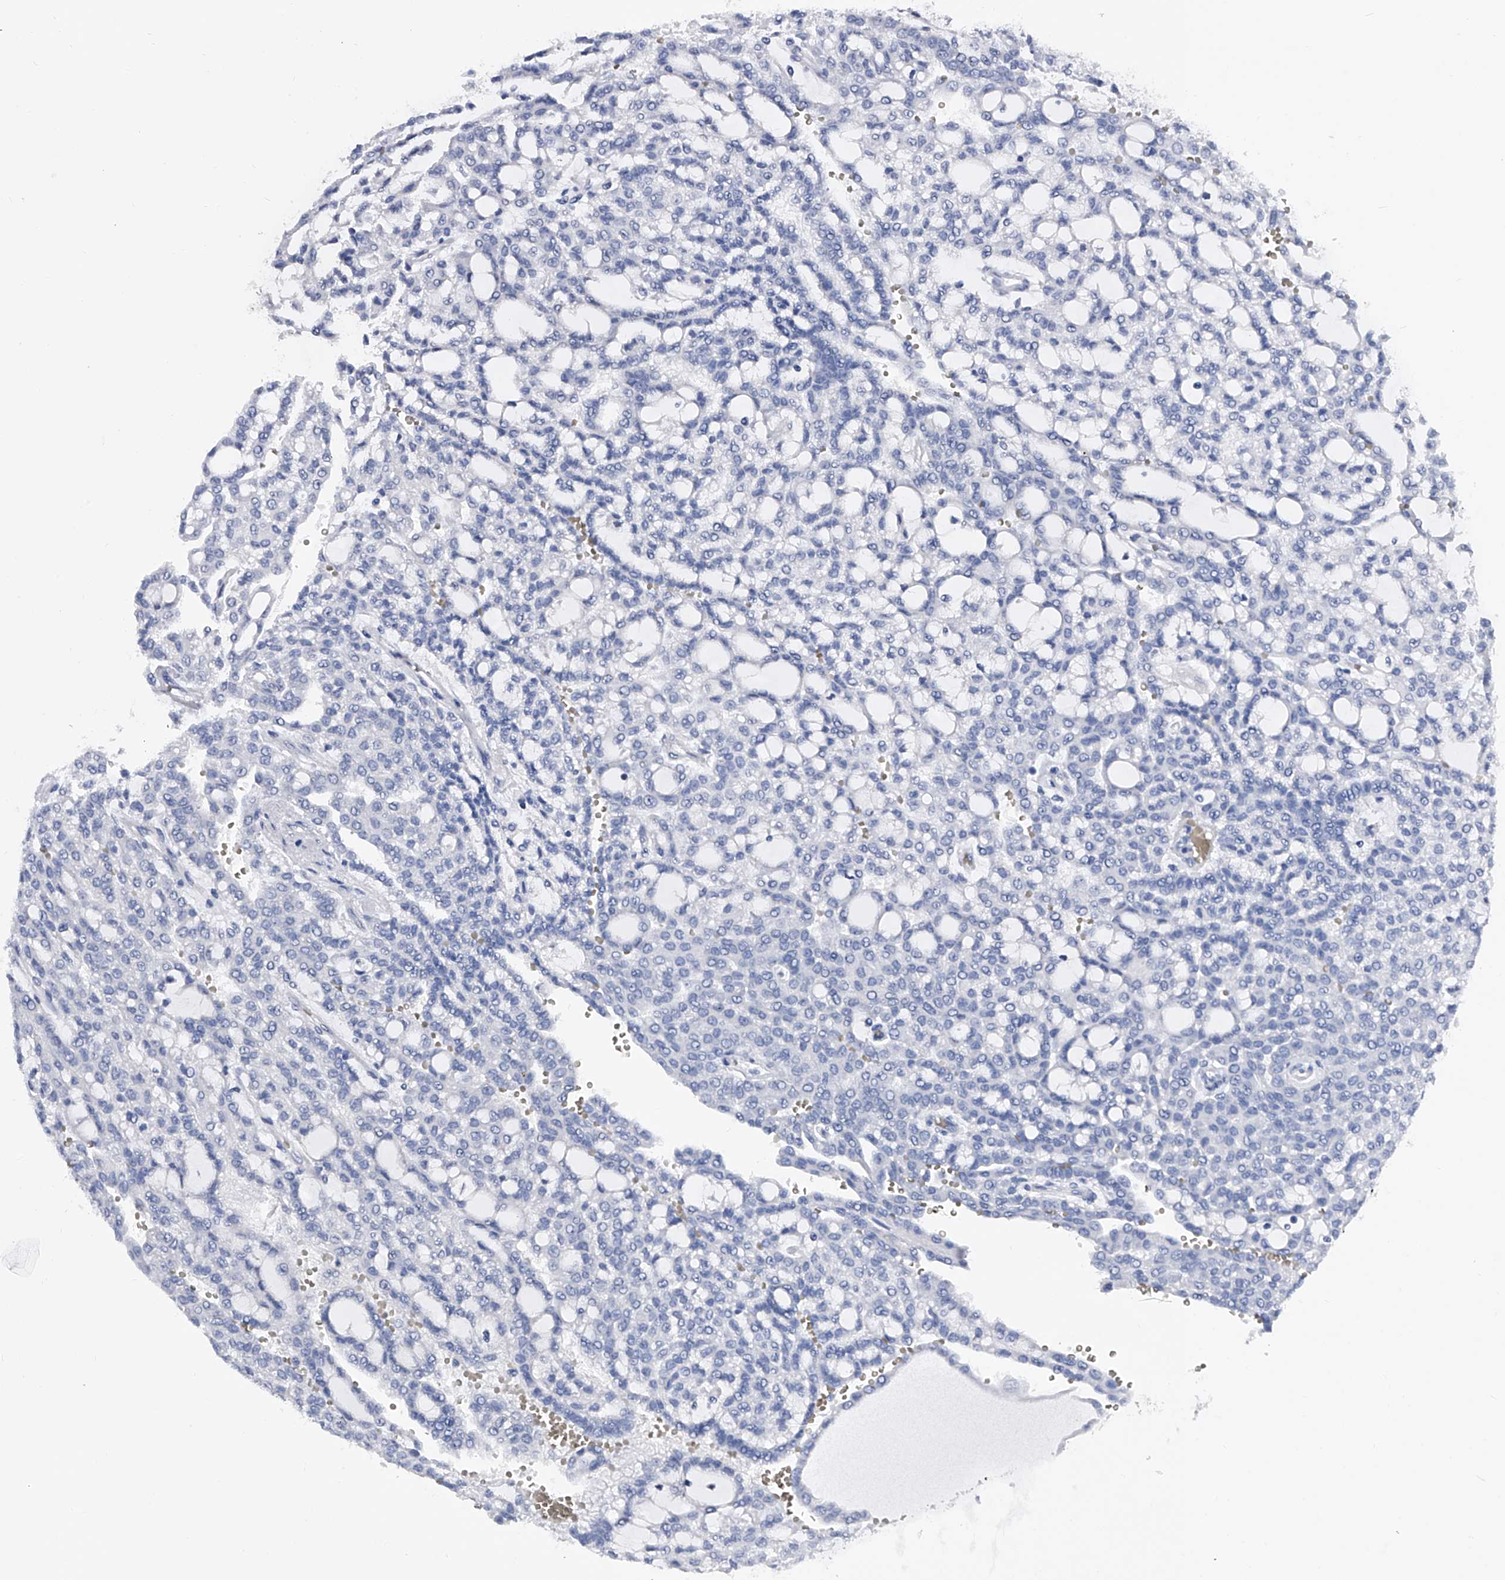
{"staining": {"intensity": "negative", "quantity": "none", "location": "none"}, "tissue": "renal cancer", "cell_type": "Tumor cells", "image_type": "cancer", "snomed": [{"axis": "morphology", "description": "Adenocarcinoma, NOS"}, {"axis": "topography", "description": "Kidney"}], "caption": "A histopathology image of renal cancer (adenocarcinoma) stained for a protein demonstrates no brown staining in tumor cells. Brightfield microscopy of IHC stained with DAB (brown) and hematoxylin (blue), captured at high magnification.", "gene": "EFCAB7", "patient": {"sex": "male", "age": 63}}